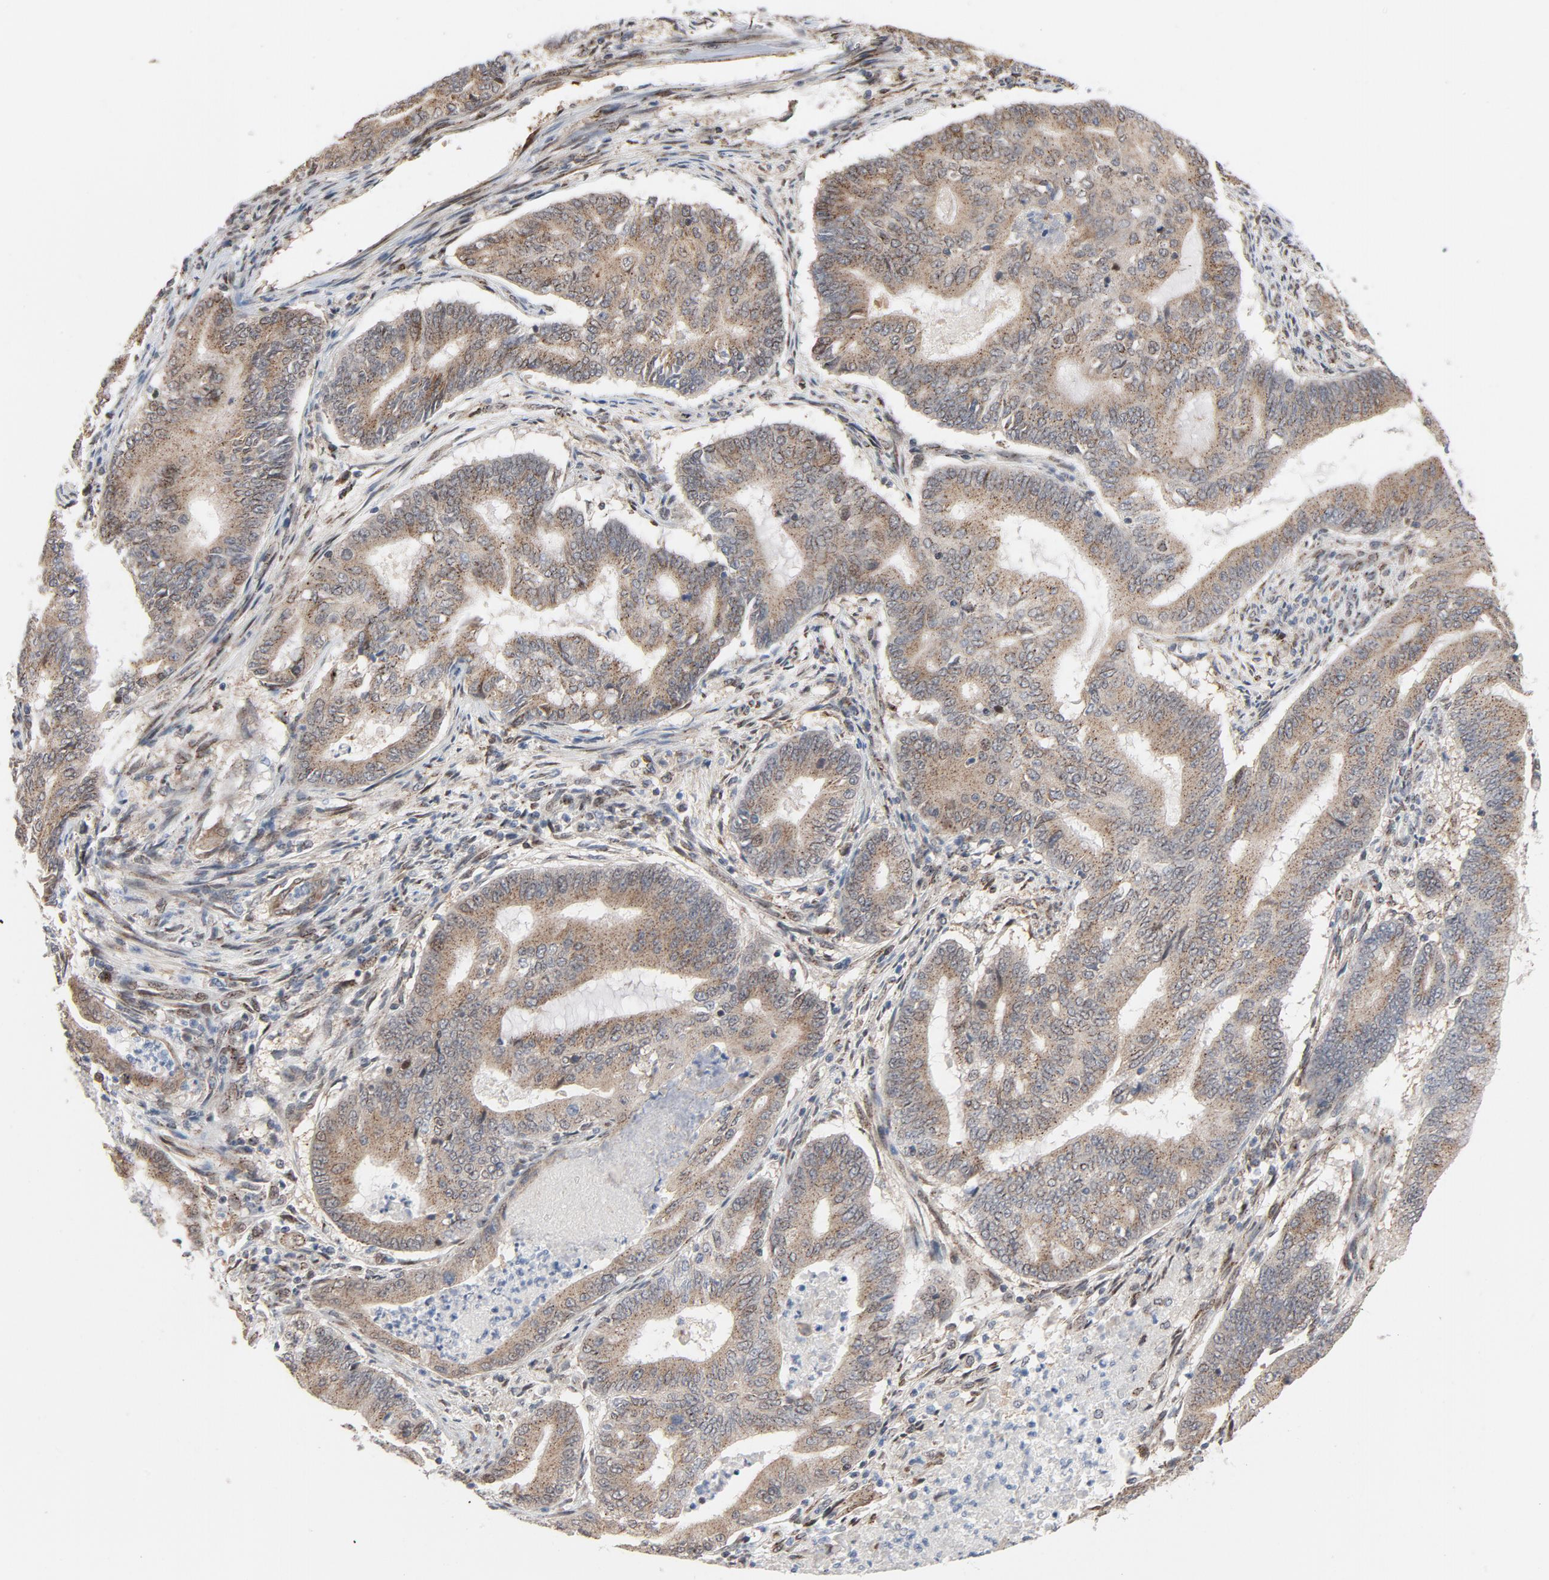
{"staining": {"intensity": "weak", "quantity": ">75%", "location": "cytoplasmic/membranous"}, "tissue": "endometrial cancer", "cell_type": "Tumor cells", "image_type": "cancer", "snomed": [{"axis": "morphology", "description": "Adenocarcinoma, NOS"}, {"axis": "topography", "description": "Endometrium"}], "caption": "This photomicrograph demonstrates endometrial cancer (adenocarcinoma) stained with IHC to label a protein in brown. The cytoplasmic/membranous of tumor cells show weak positivity for the protein. Nuclei are counter-stained blue.", "gene": "RPL12", "patient": {"sex": "female", "age": 63}}